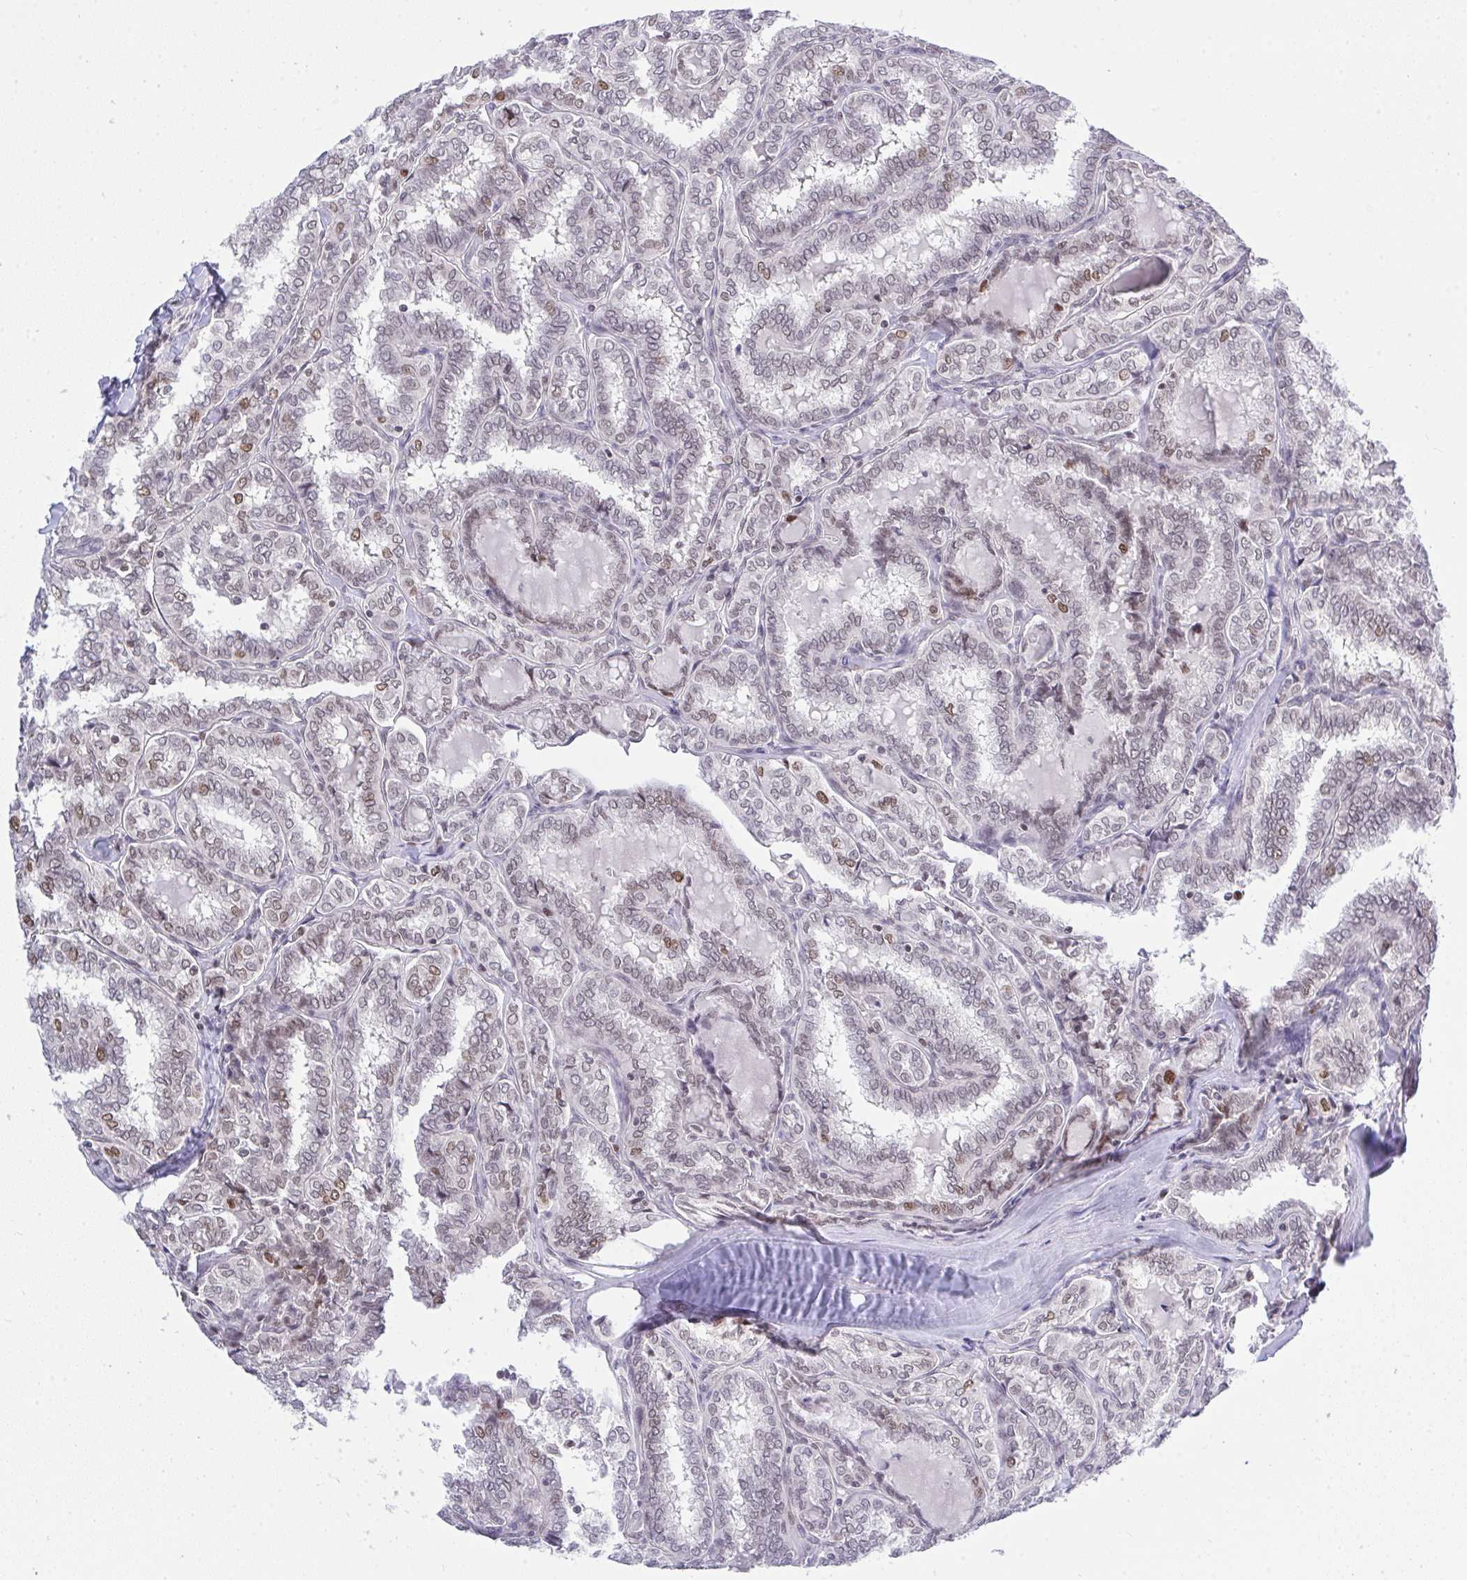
{"staining": {"intensity": "moderate", "quantity": "<25%", "location": "nuclear"}, "tissue": "thyroid cancer", "cell_type": "Tumor cells", "image_type": "cancer", "snomed": [{"axis": "morphology", "description": "Papillary adenocarcinoma, NOS"}, {"axis": "topography", "description": "Thyroid gland"}], "caption": "A high-resolution image shows IHC staining of thyroid cancer, which shows moderate nuclear staining in approximately <25% of tumor cells. The protein is stained brown, and the nuclei are stained in blue (DAB (3,3'-diaminobenzidine) IHC with brightfield microscopy, high magnification).", "gene": "RFC4", "patient": {"sex": "female", "age": 30}}